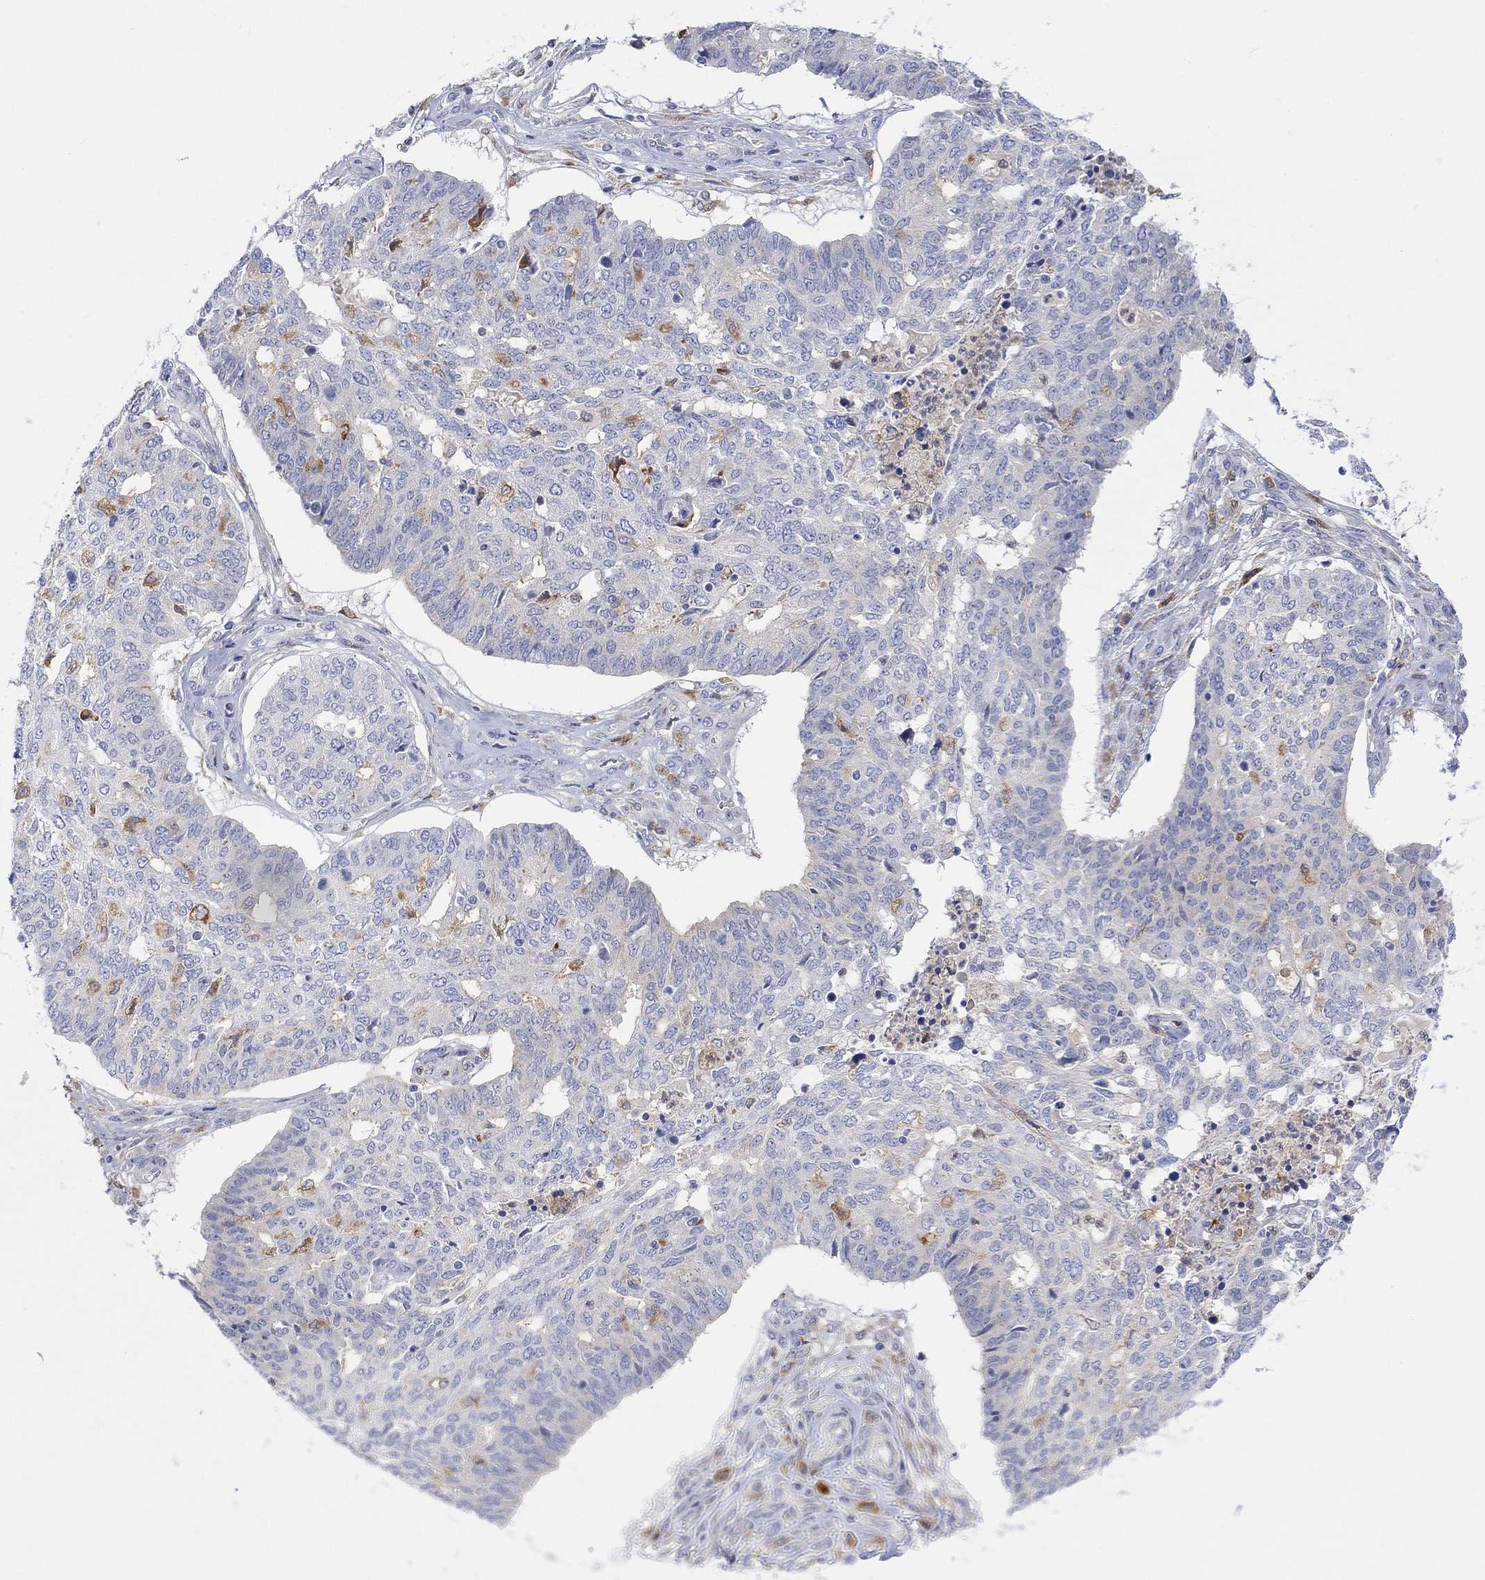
{"staining": {"intensity": "moderate", "quantity": "<25%", "location": "cytoplasmic/membranous"}, "tissue": "ovarian cancer", "cell_type": "Tumor cells", "image_type": "cancer", "snomed": [{"axis": "morphology", "description": "Cystadenocarcinoma, serous, NOS"}, {"axis": "topography", "description": "Ovary"}], "caption": "This photomicrograph reveals IHC staining of human serous cystadenocarcinoma (ovarian), with low moderate cytoplasmic/membranous staining in approximately <25% of tumor cells.", "gene": "ACSL1", "patient": {"sex": "female", "age": 67}}